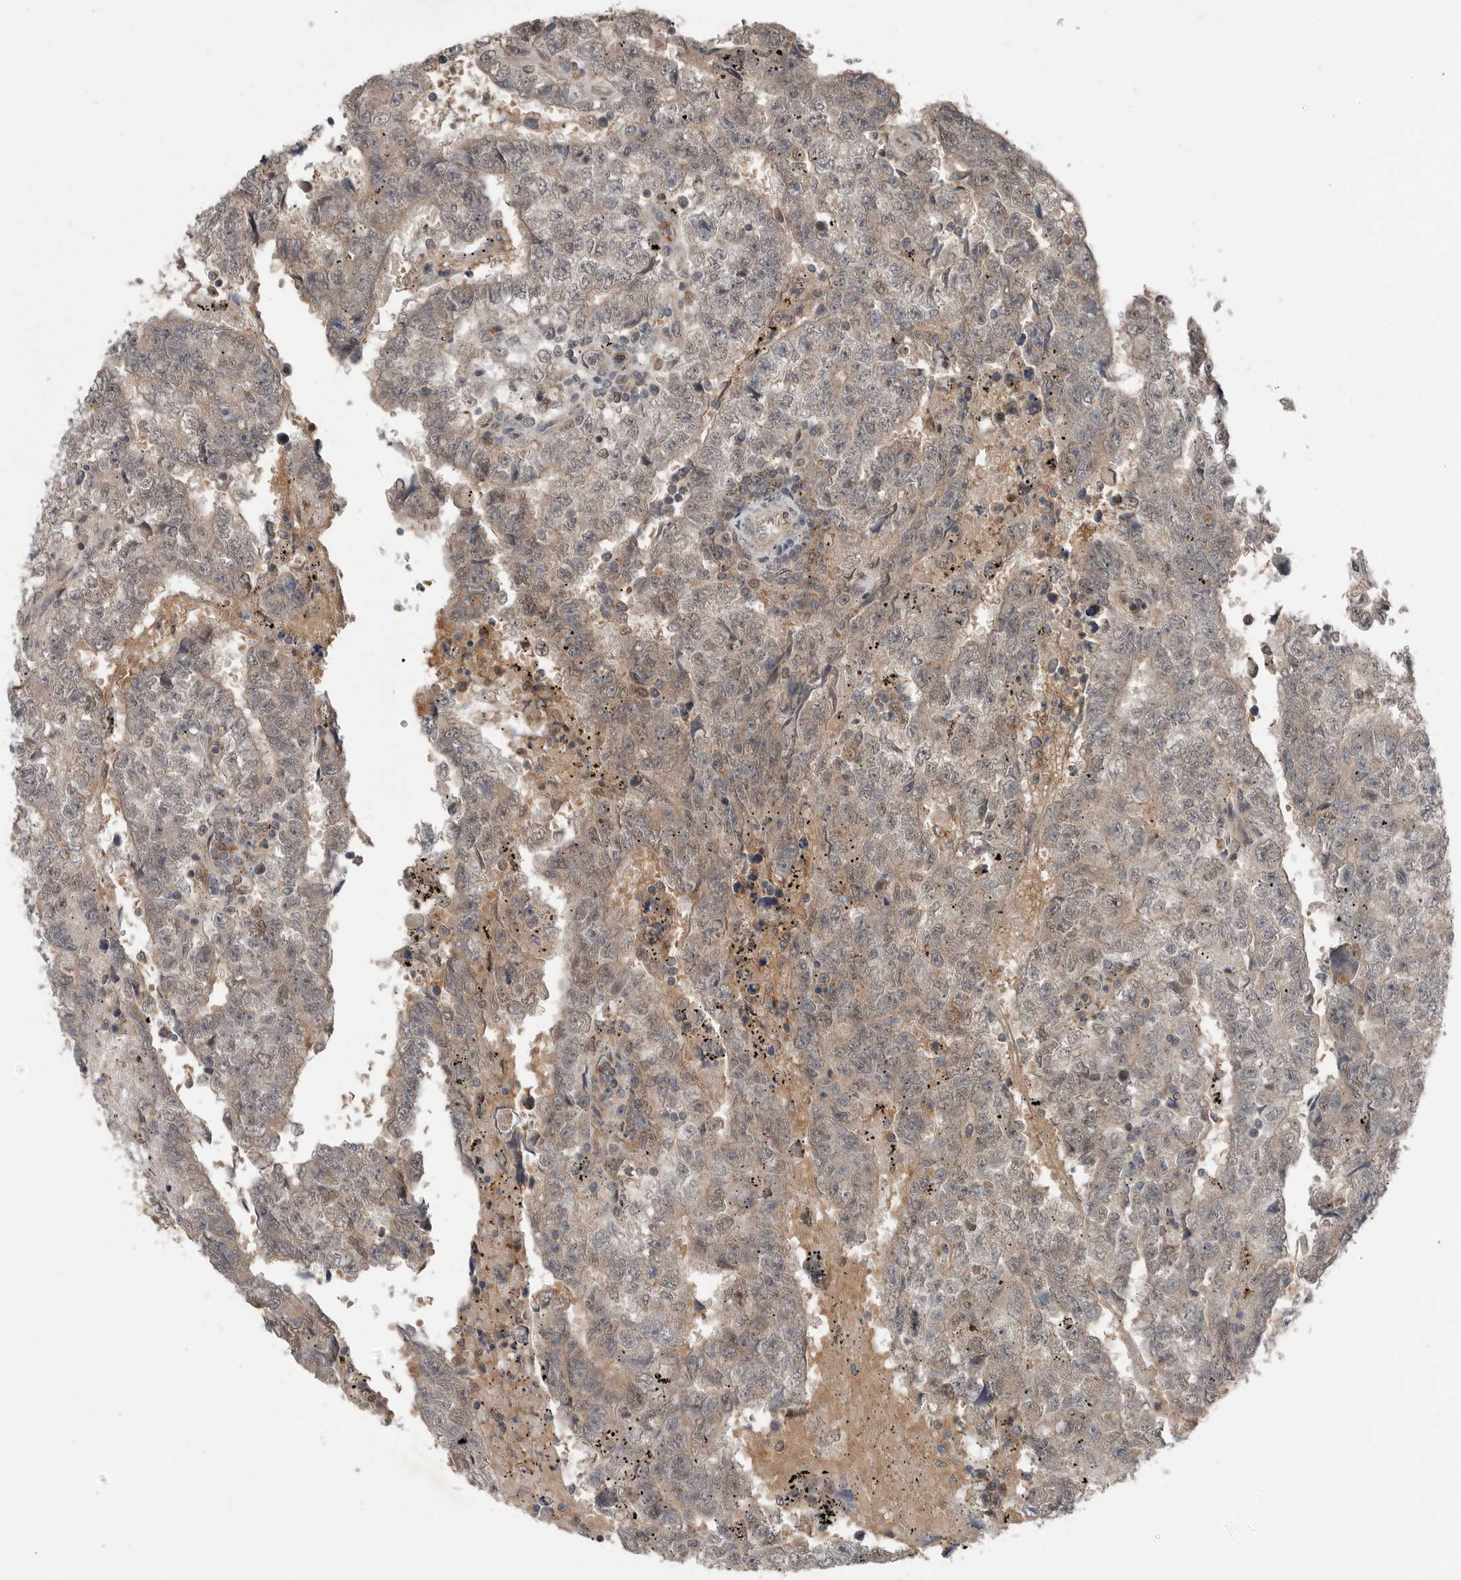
{"staining": {"intensity": "weak", "quantity": "<25%", "location": "cytoplasmic/membranous"}, "tissue": "testis cancer", "cell_type": "Tumor cells", "image_type": "cancer", "snomed": [{"axis": "morphology", "description": "Carcinoma, Embryonal, NOS"}, {"axis": "topography", "description": "Testis"}], "caption": "A micrograph of testis cancer stained for a protein displays no brown staining in tumor cells.", "gene": "SCP2", "patient": {"sex": "male", "age": 25}}